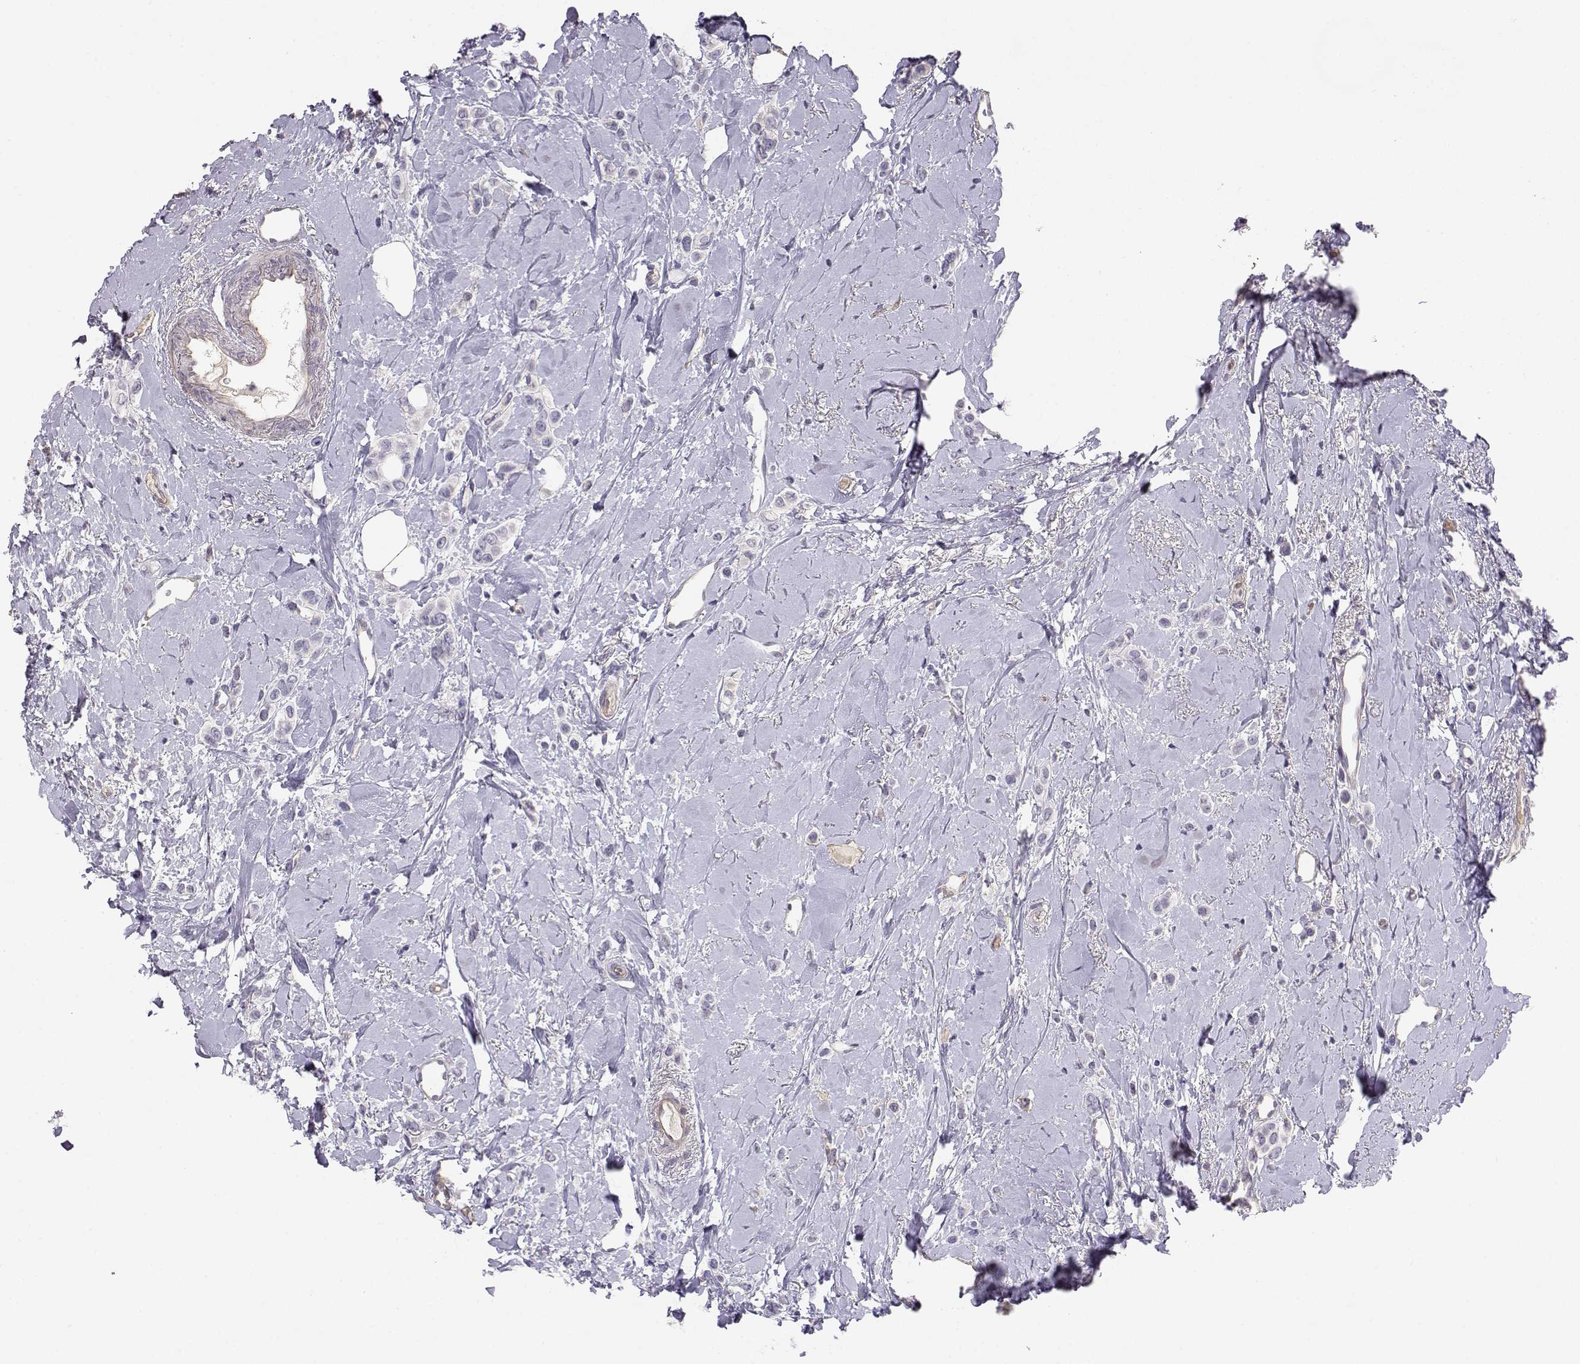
{"staining": {"intensity": "negative", "quantity": "none", "location": "none"}, "tissue": "breast cancer", "cell_type": "Tumor cells", "image_type": "cancer", "snomed": [{"axis": "morphology", "description": "Lobular carcinoma"}, {"axis": "topography", "description": "Breast"}], "caption": "Human breast cancer (lobular carcinoma) stained for a protein using immunohistochemistry (IHC) reveals no expression in tumor cells.", "gene": "ENDOU", "patient": {"sex": "female", "age": 66}}